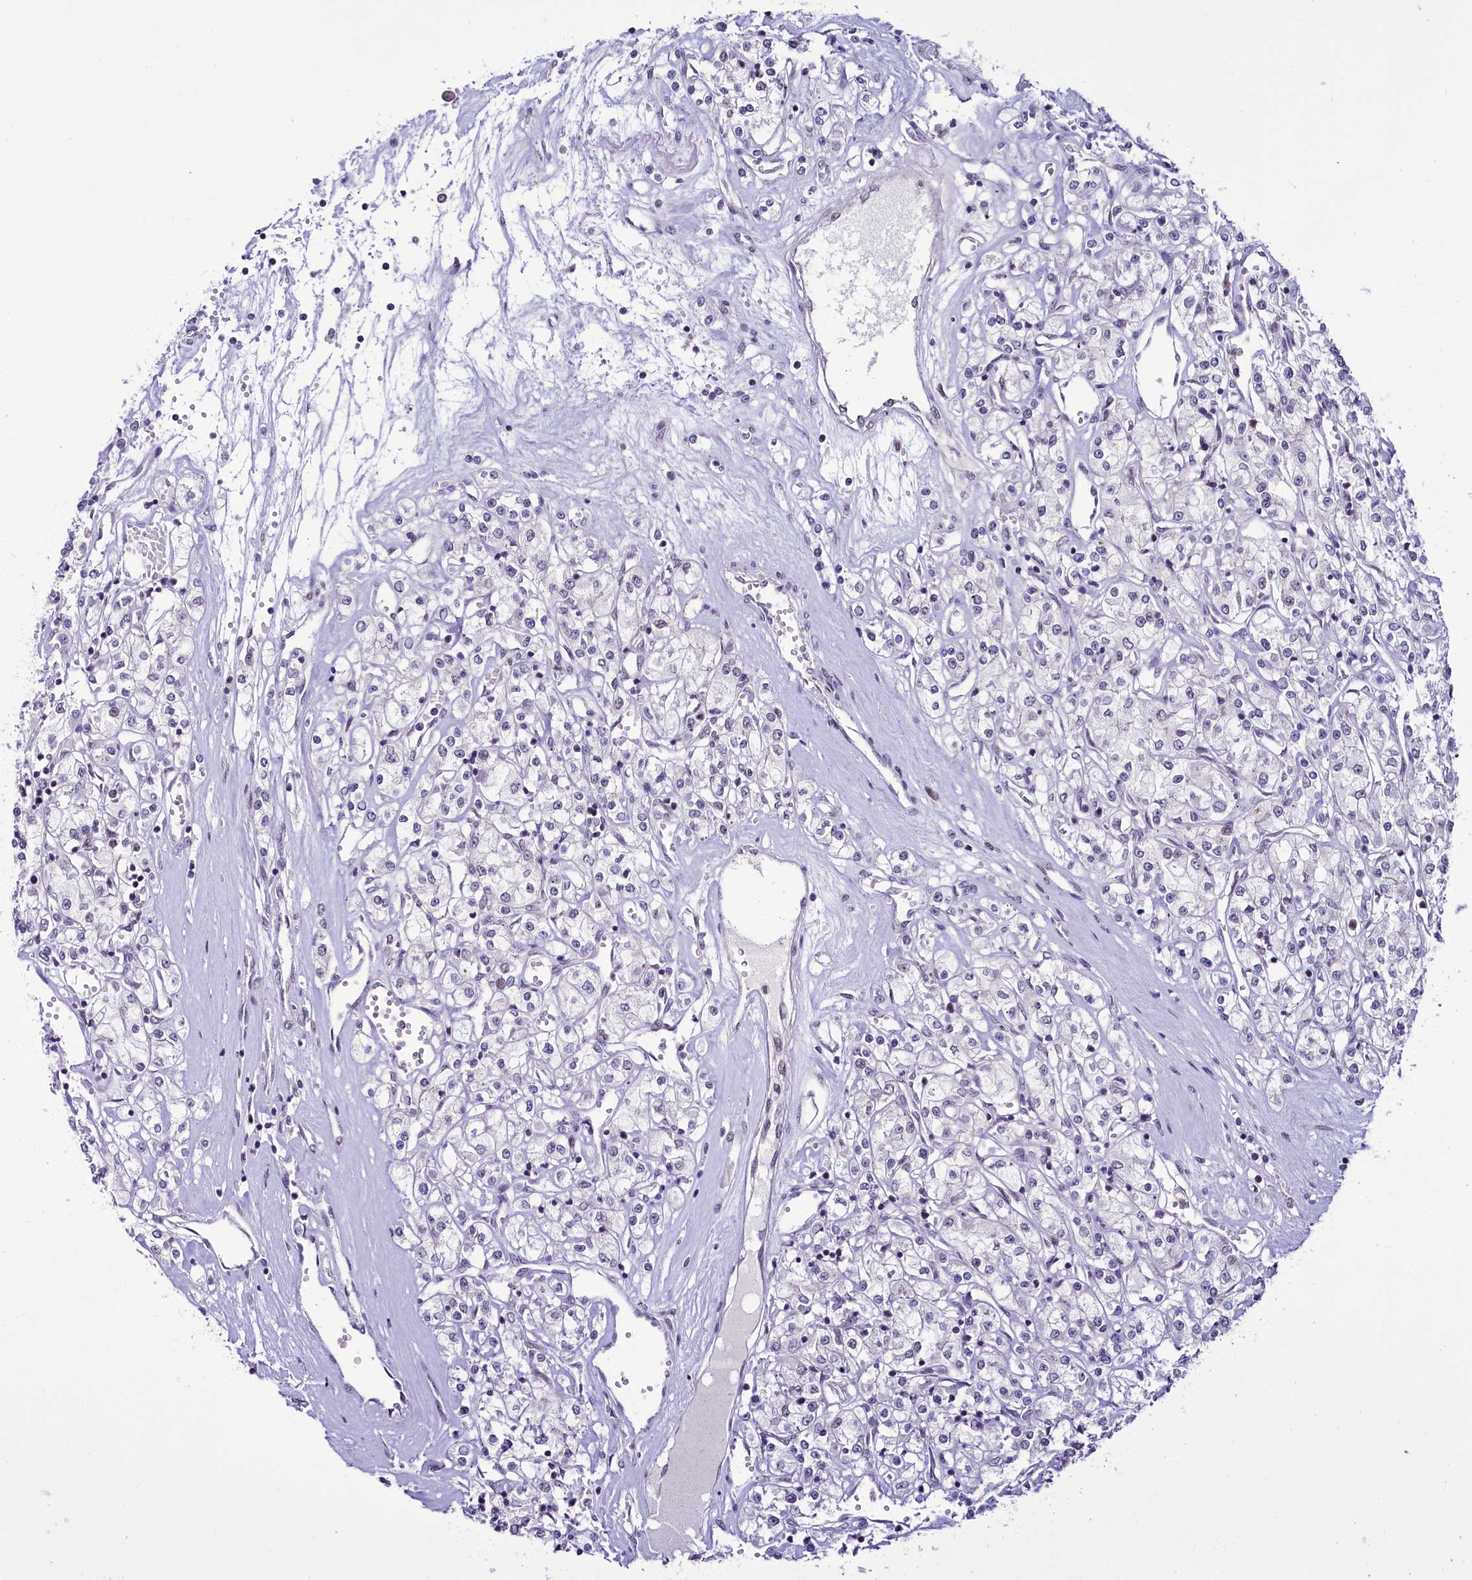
{"staining": {"intensity": "weak", "quantity": "<25%", "location": "nuclear"}, "tissue": "renal cancer", "cell_type": "Tumor cells", "image_type": "cancer", "snomed": [{"axis": "morphology", "description": "Adenocarcinoma, NOS"}, {"axis": "topography", "description": "Kidney"}], "caption": "An immunohistochemistry photomicrograph of renal cancer is shown. There is no staining in tumor cells of renal cancer.", "gene": "SCAF11", "patient": {"sex": "female", "age": 59}}